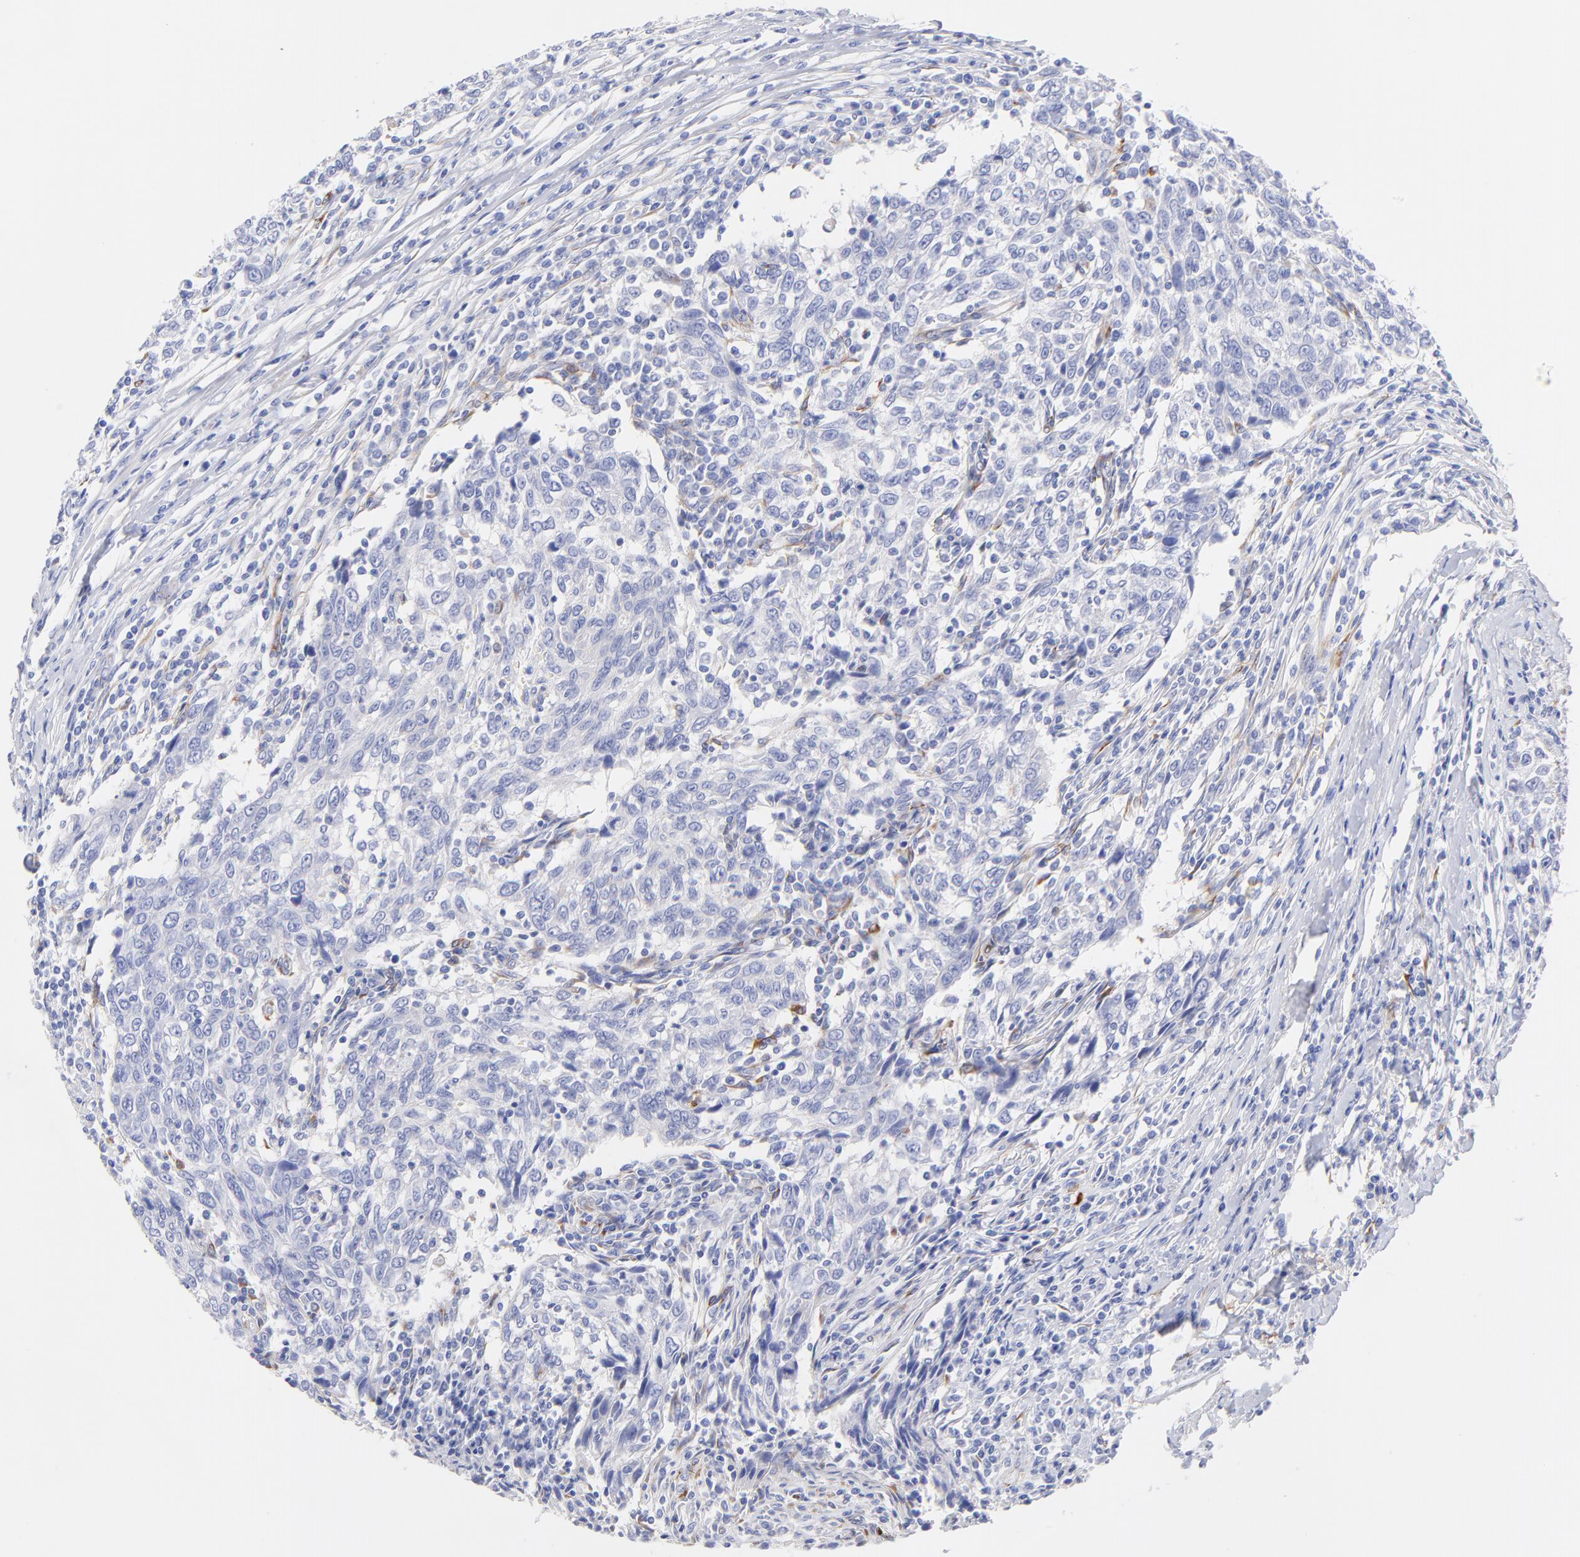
{"staining": {"intensity": "negative", "quantity": "none", "location": "none"}, "tissue": "breast cancer", "cell_type": "Tumor cells", "image_type": "cancer", "snomed": [{"axis": "morphology", "description": "Duct carcinoma"}, {"axis": "topography", "description": "Breast"}], "caption": "Immunohistochemistry (IHC) histopathology image of breast cancer (intraductal carcinoma) stained for a protein (brown), which shows no expression in tumor cells.", "gene": "C1QTNF6", "patient": {"sex": "female", "age": 50}}